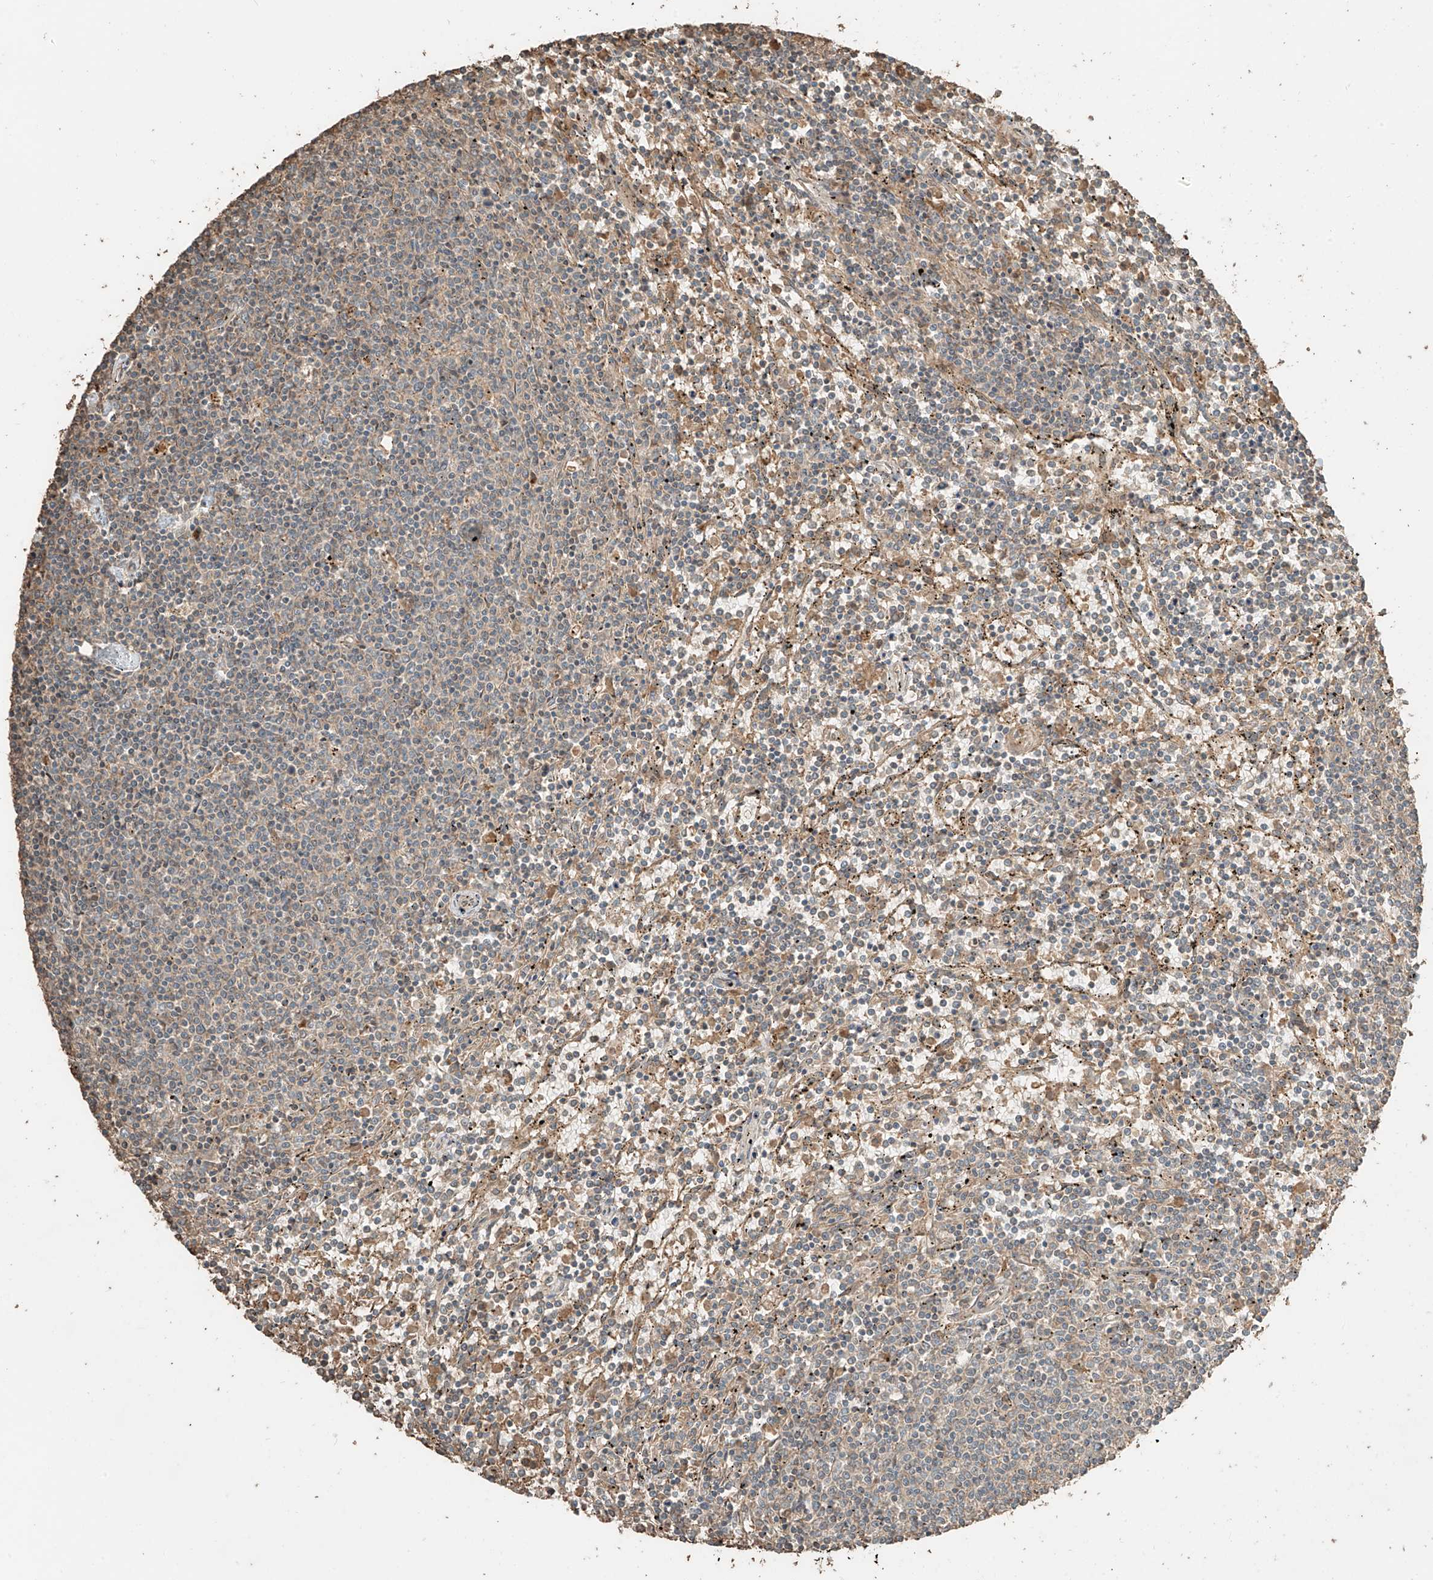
{"staining": {"intensity": "negative", "quantity": "none", "location": "none"}, "tissue": "lymphoma", "cell_type": "Tumor cells", "image_type": "cancer", "snomed": [{"axis": "morphology", "description": "Malignant lymphoma, non-Hodgkin's type, Low grade"}, {"axis": "topography", "description": "Spleen"}], "caption": "A histopathology image of human low-grade malignant lymphoma, non-Hodgkin's type is negative for staining in tumor cells.", "gene": "RFTN2", "patient": {"sex": "female", "age": 50}}